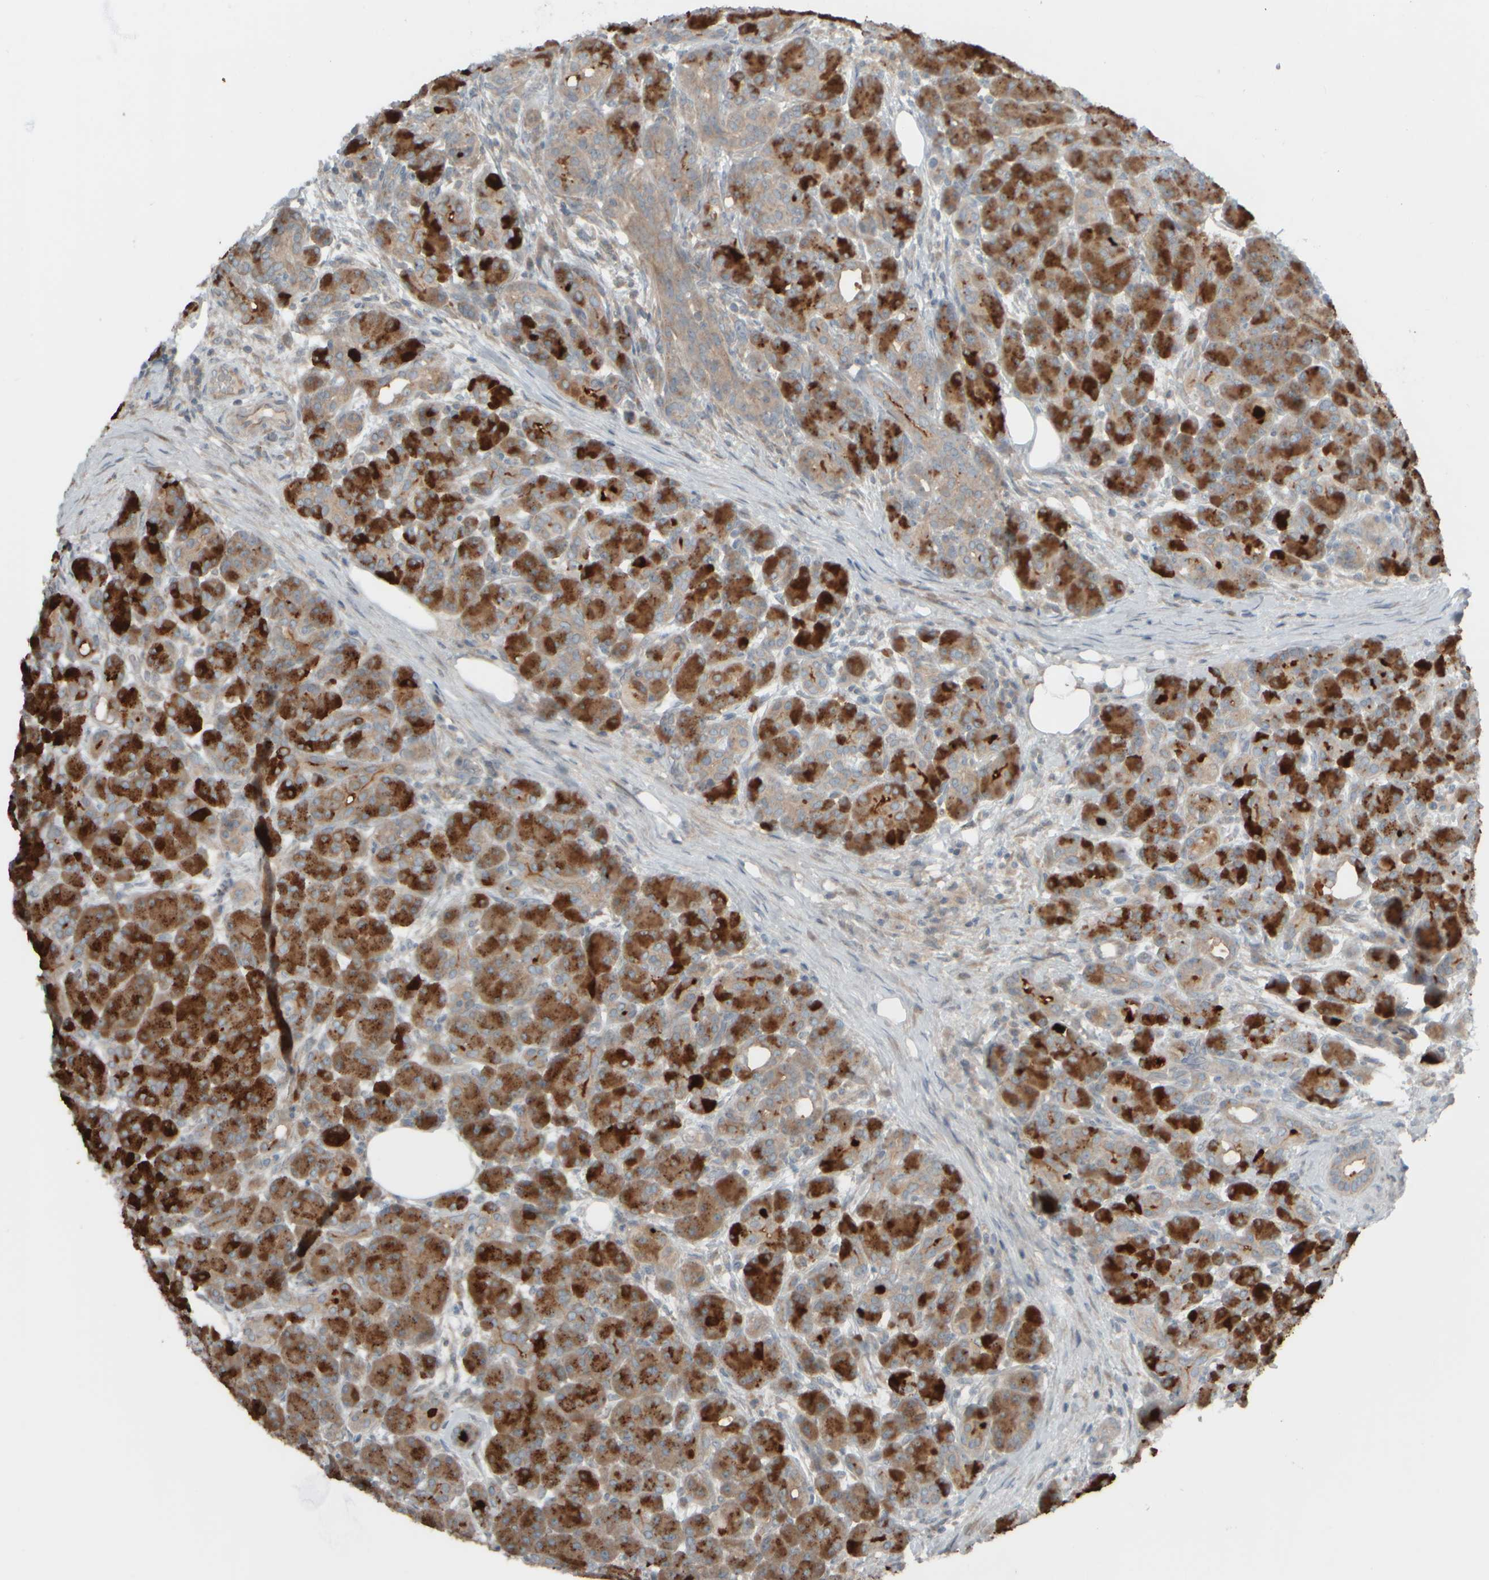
{"staining": {"intensity": "strong", "quantity": ">75%", "location": "cytoplasmic/membranous"}, "tissue": "pancreas", "cell_type": "Exocrine glandular cells", "image_type": "normal", "snomed": [{"axis": "morphology", "description": "Normal tissue, NOS"}, {"axis": "topography", "description": "Pancreas"}], "caption": "Protein analysis of benign pancreas shows strong cytoplasmic/membranous expression in about >75% of exocrine glandular cells. Using DAB (3,3'-diaminobenzidine) (brown) and hematoxylin (blue) stains, captured at high magnification using brightfield microscopy.", "gene": "HGS", "patient": {"sex": "male", "age": 63}}